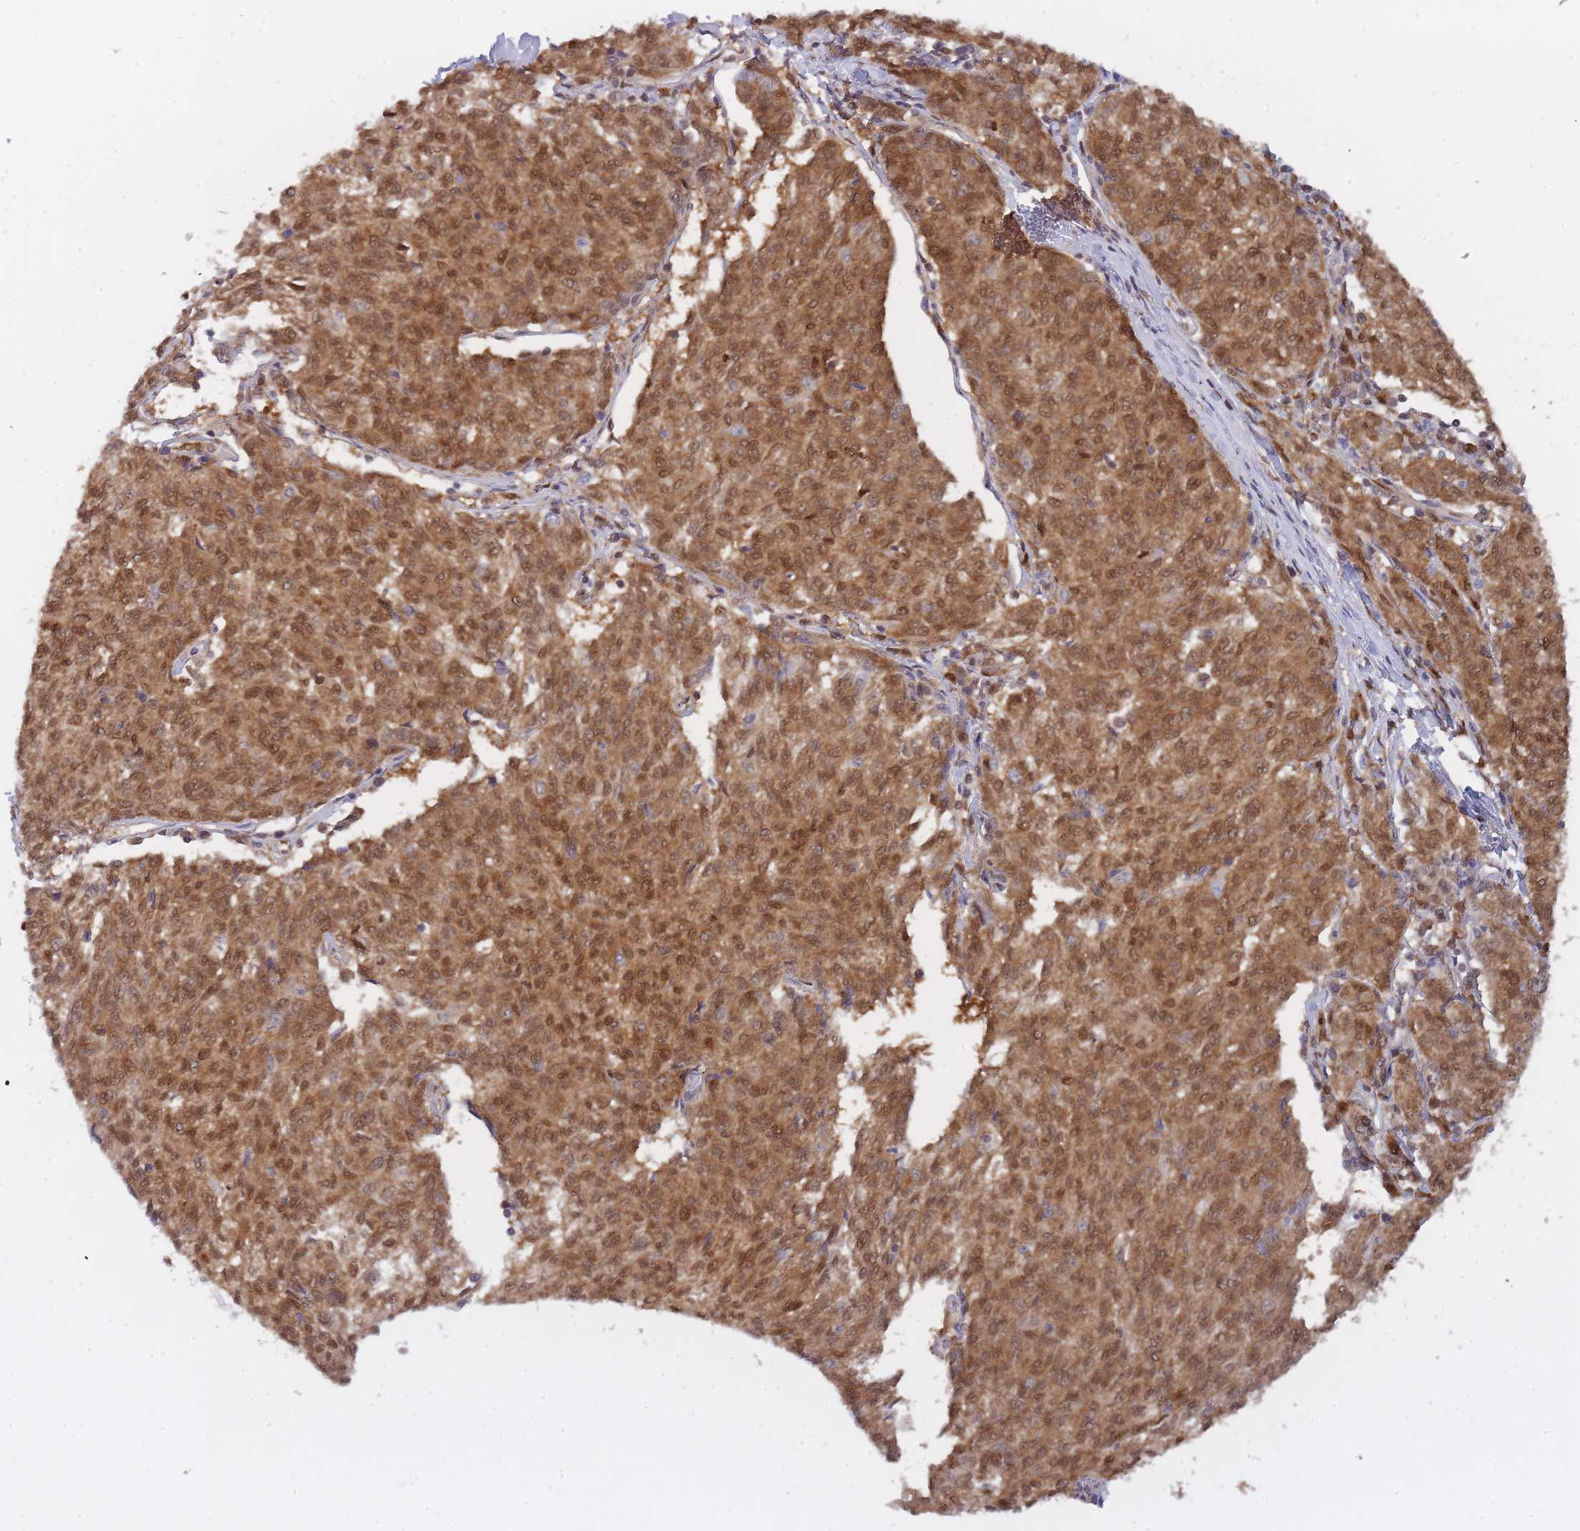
{"staining": {"intensity": "moderate", "quantity": ">75%", "location": "cytoplasmic/membranous,nuclear"}, "tissue": "melanoma", "cell_type": "Tumor cells", "image_type": "cancer", "snomed": [{"axis": "morphology", "description": "Malignant melanoma, NOS"}, {"axis": "topography", "description": "Skin"}], "caption": "A medium amount of moderate cytoplasmic/membranous and nuclear positivity is appreciated in about >75% of tumor cells in malignant melanoma tissue.", "gene": "NSFL1C", "patient": {"sex": "female", "age": 72}}